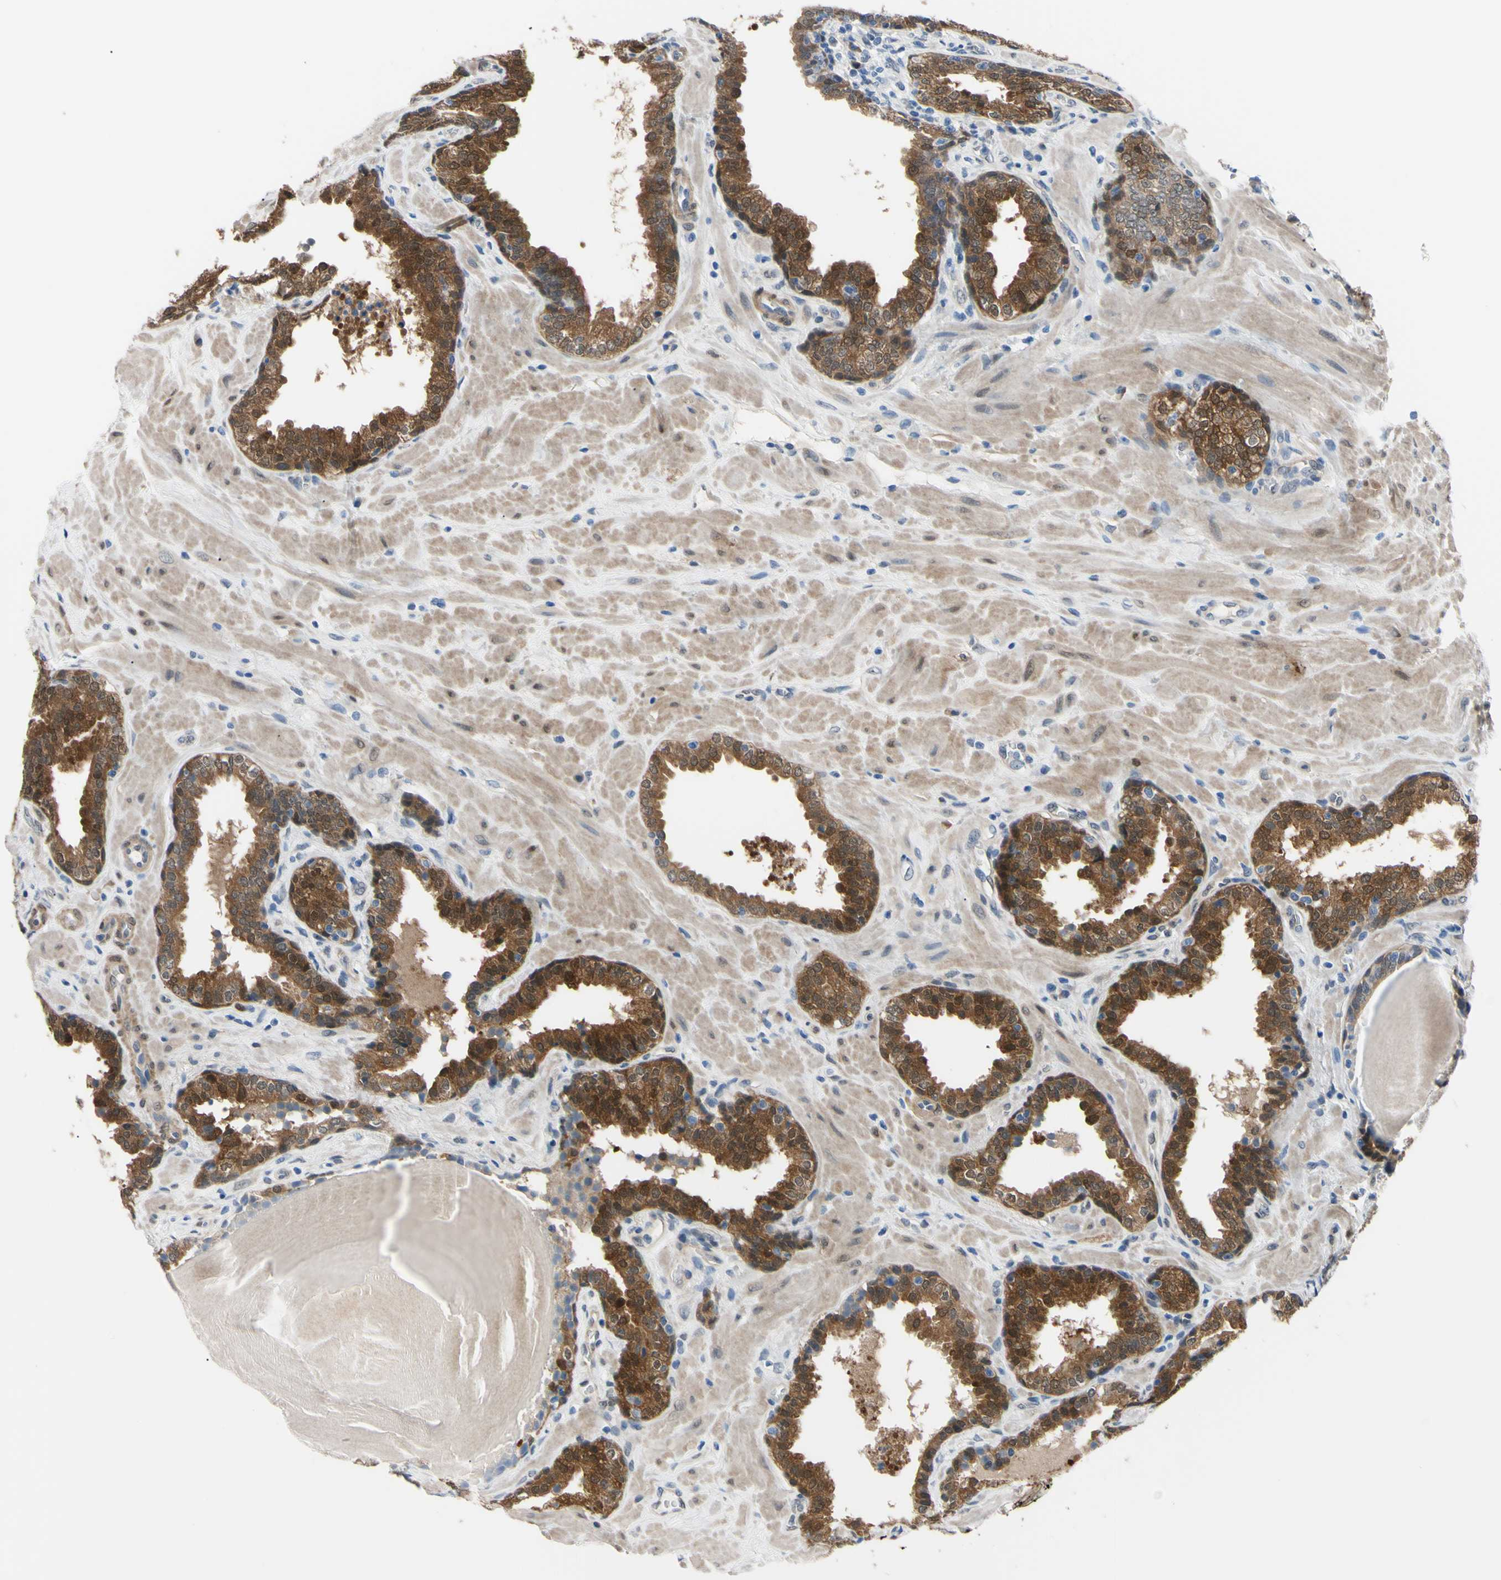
{"staining": {"intensity": "strong", "quantity": ">75%", "location": "cytoplasmic/membranous,nuclear"}, "tissue": "prostate", "cell_type": "Glandular cells", "image_type": "normal", "snomed": [{"axis": "morphology", "description": "Normal tissue, NOS"}, {"axis": "topography", "description": "Prostate"}], "caption": "High-power microscopy captured an immunohistochemistry image of normal prostate, revealing strong cytoplasmic/membranous,nuclear positivity in about >75% of glandular cells.", "gene": "NOL3", "patient": {"sex": "male", "age": 51}}